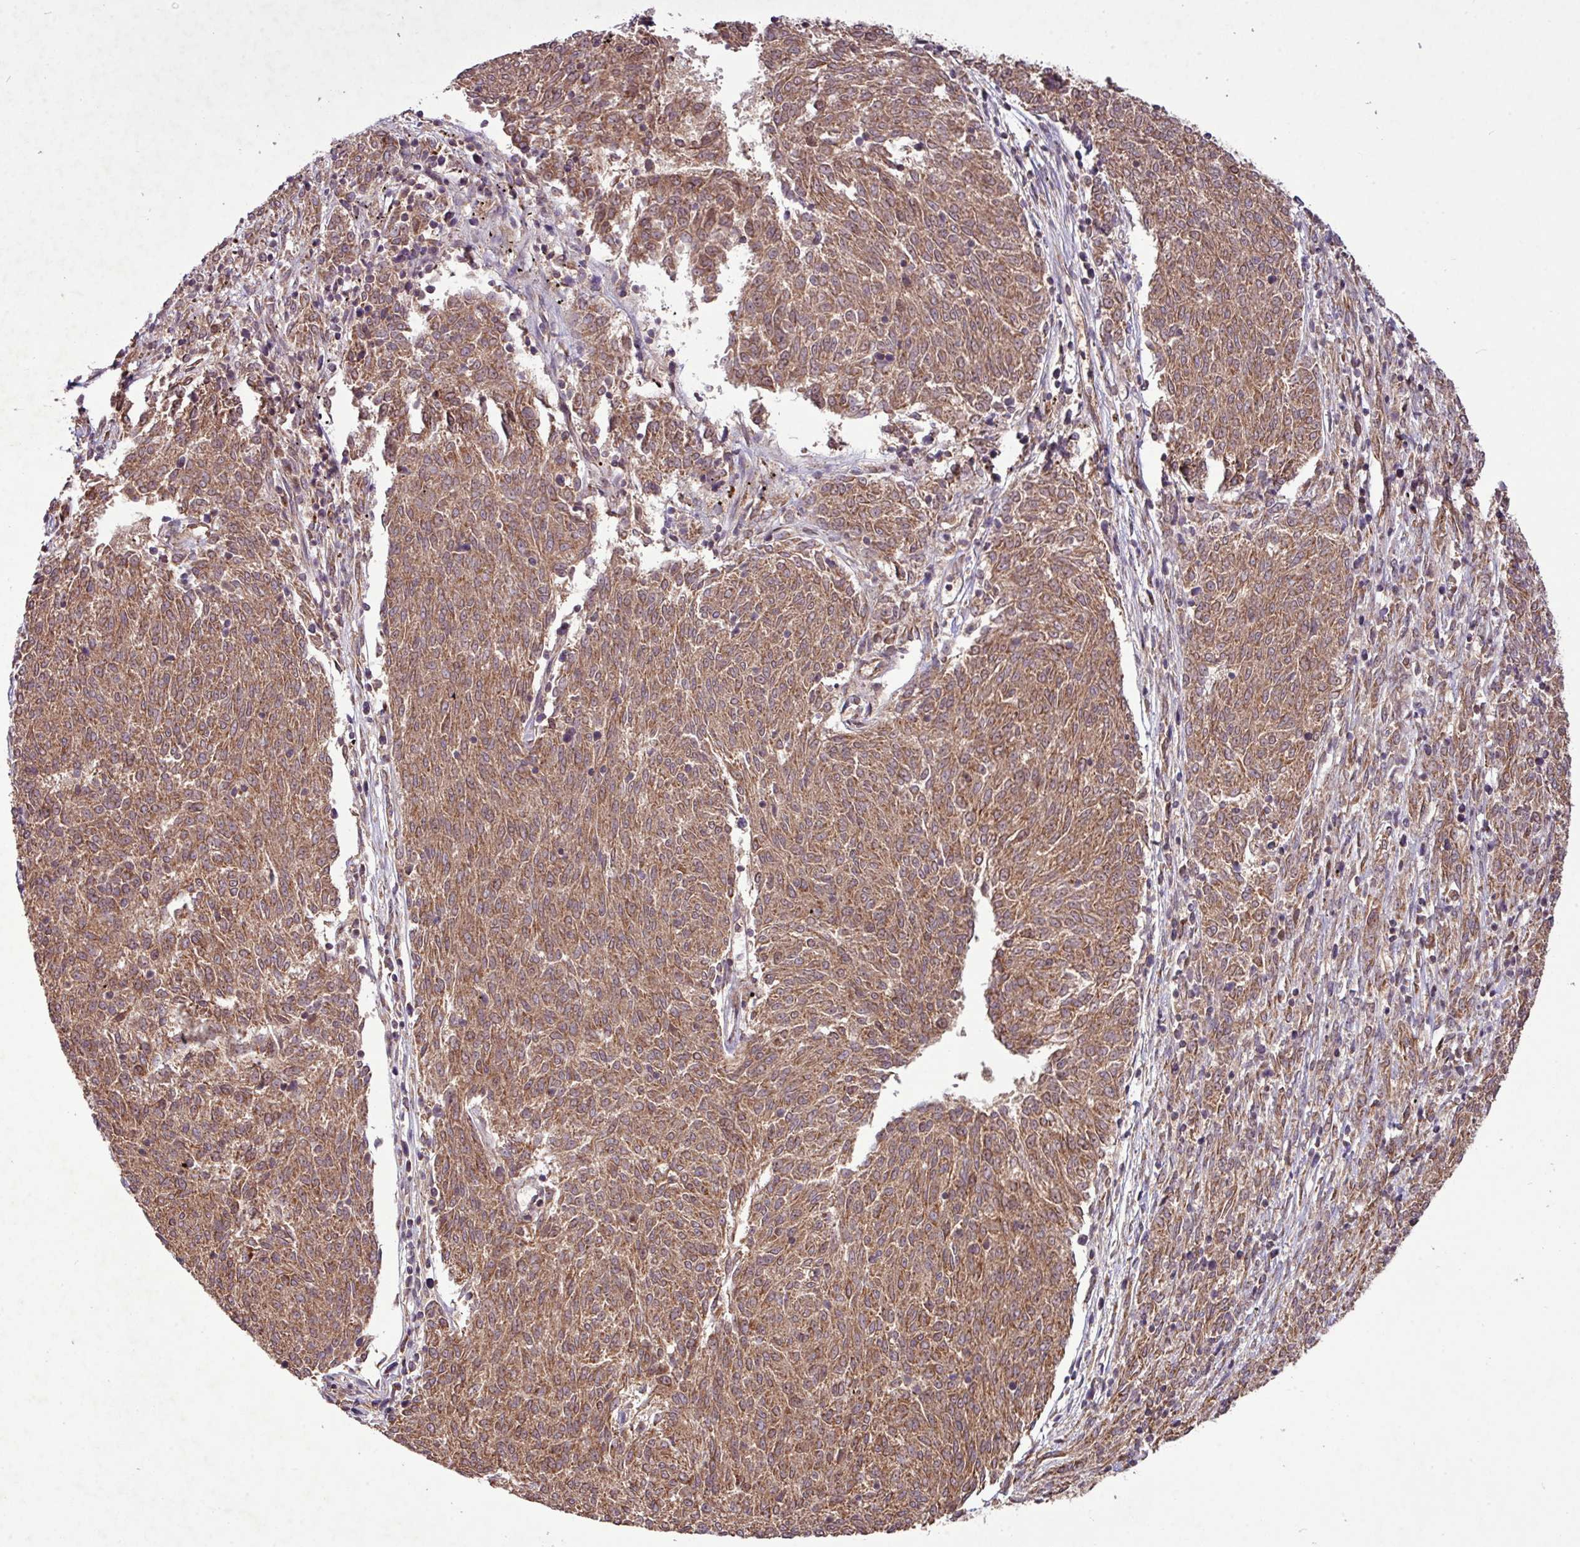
{"staining": {"intensity": "moderate", "quantity": ">75%", "location": "cytoplasmic/membranous"}, "tissue": "melanoma", "cell_type": "Tumor cells", "image_type": "cancer", "snomed": [{"axis": "morphology", "description": "Malignant melanoma, NOS"}, {"axis": "topography", "description": "Skin"}], "caption": "A micrograph of malignant melanoma stained for a protein demonstrates moderate cytoplasmic/membranous brown staining in tumor cells. The staining is performed using DAB (3,3'-diaminobenzidine) brown chromogen to label protein expression. The nuclei are counter-stained blue using hematoxylin.", "gene": "YPEL3", "patient": {"sex": "female", "age": 72}}